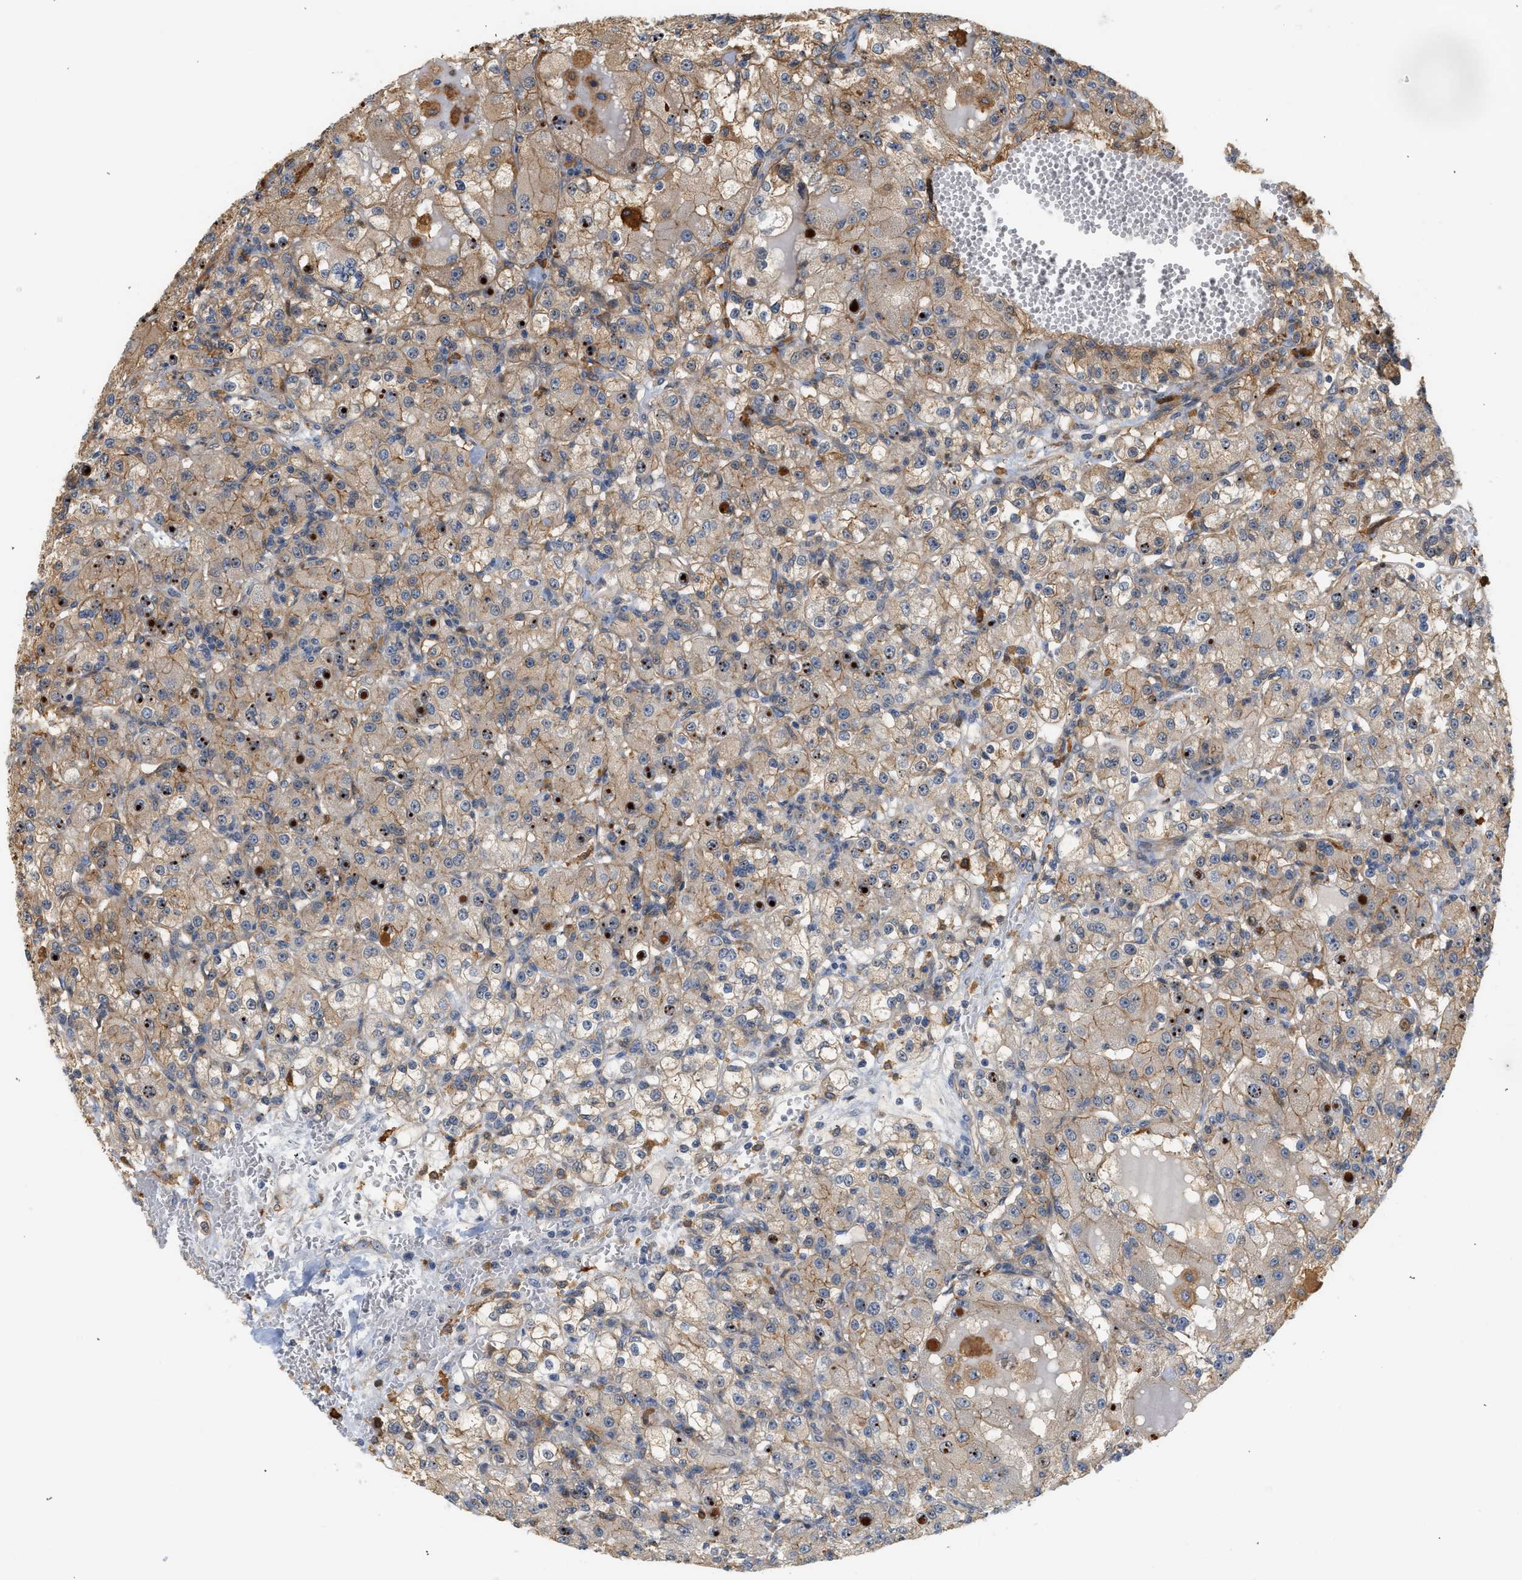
{"staining": {"intensity": "weak", "quantity": ">75%", "location": "cytoplasmic/membranous,nuclear"}, "tissue": "renal cancer", "cell_type": "Tumor cells", "image_type": "cancer", "snomed": [{"axis": "morphology", "description": "Normal tissue, NOS"}, {"axis": "morphology", "description": "Adenocarcinoma, NOS"}, {"axis": "topography", "description": "Kidney"}], "caption": "Immunohistochemistry (IHC) image of neoplastic tissue: renal cancer (adenocarcinoma) stained using IHC shows low levels of weak protein expression localized specifically in the cytoplasmic/membranous and nuclear of tumor cells, appearing as a cytoplasmic/membranous and nuclear brown color.", "gene": "CTXN1", "patient": {"sex": "male", "age": 61}}